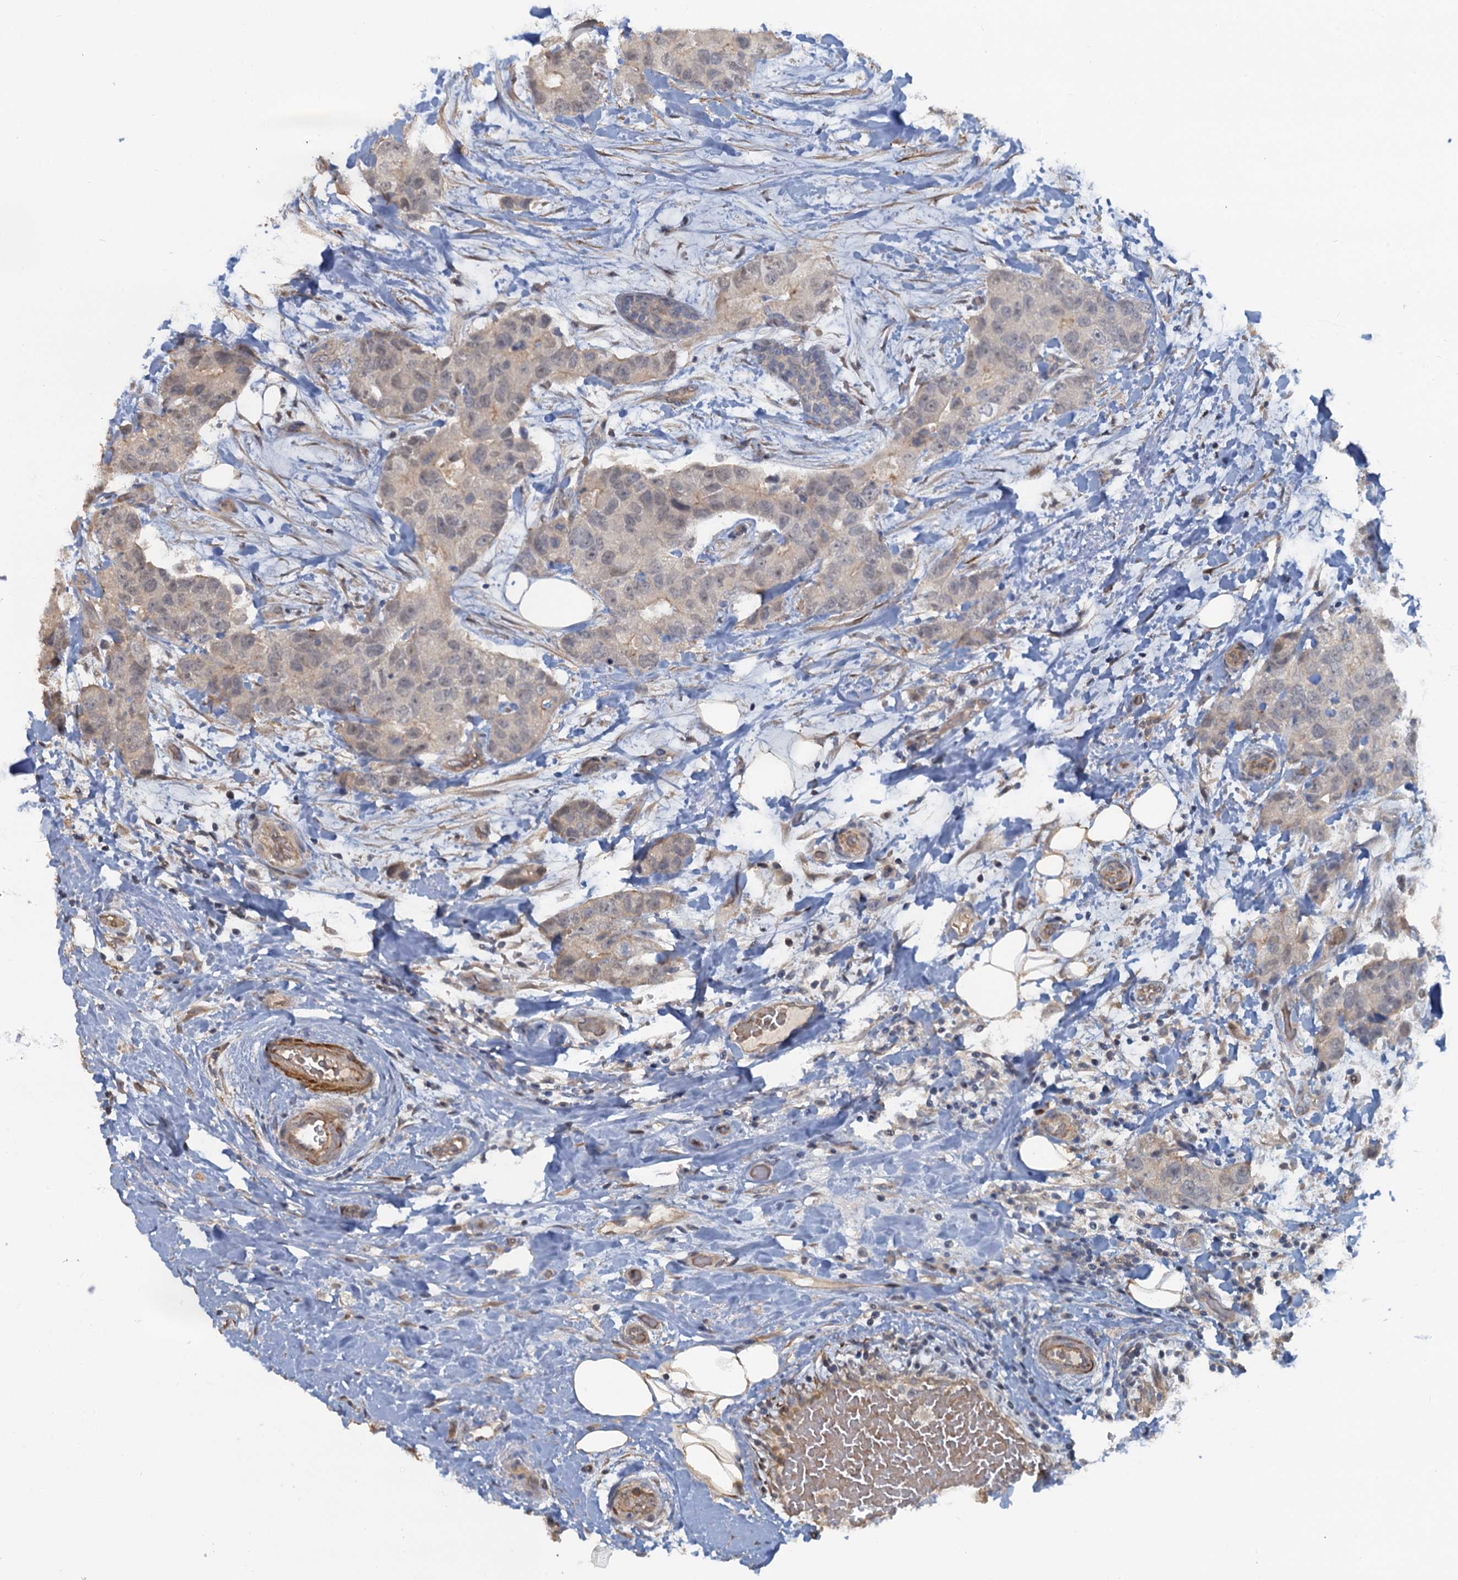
{"staining": {"intensity": "weak", "quantity": "<25%", "location": "cytoplasmic/membranous"}, "tissue": "breast cancer", "cell_type": "Tumor cells", "image_type": "cancer", "snomed": [{"axis": "morphology", "description": "Duct carcinoma"}, {"axis": "topography", "description": "Breast"}], "caption": "This histopathology image is of breast intraductal carcinoma stained with immunohistochemistry (IHC) to label a protein in brown with the nuclei are counter-stained blue. There is no positivity in tumor cells.", "gene": "MYO16", "patient": {"sex": "female", "age": 62}}